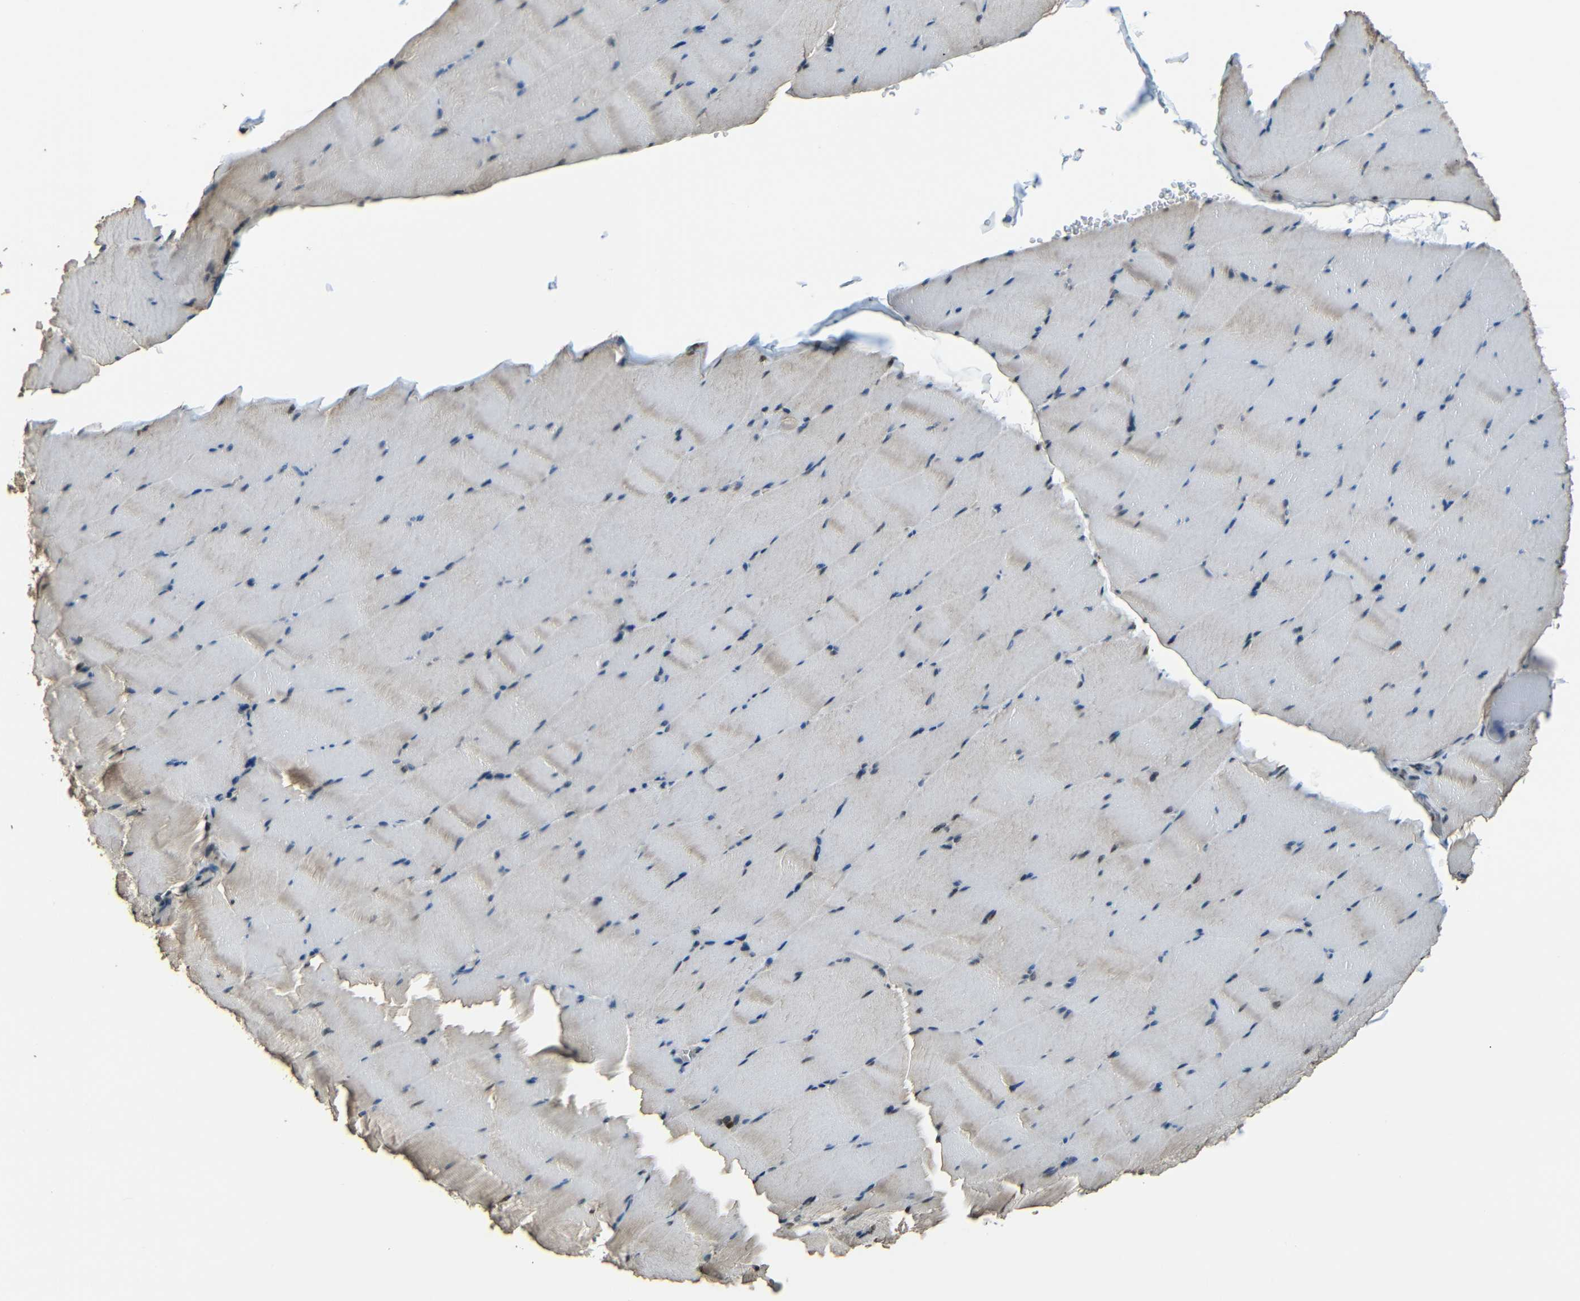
{"staining": {"intensity": "moderate", "quantity": "25%-75%", "location": "cytoplasmic/membranous,nuclear"}, "tissue": "skeletal muscle", "cell_type": "Myocytes", "image_type": "normal", "snomed": [{"axis": "morphology", "description": "Normal tissue, NOS"}, {"axis": "topography", "description": "Skeletal muscle"}], "caption": "An immunohistochemistry histopathology image of benign tissue is shown. Protein staining in brown highlights moderate cytoplasmic/membranous,nuclear positivity in skeletal muscle within myocytes.", "gene": "PSIP1", "patient": {"sex": "male", "age": 62}}